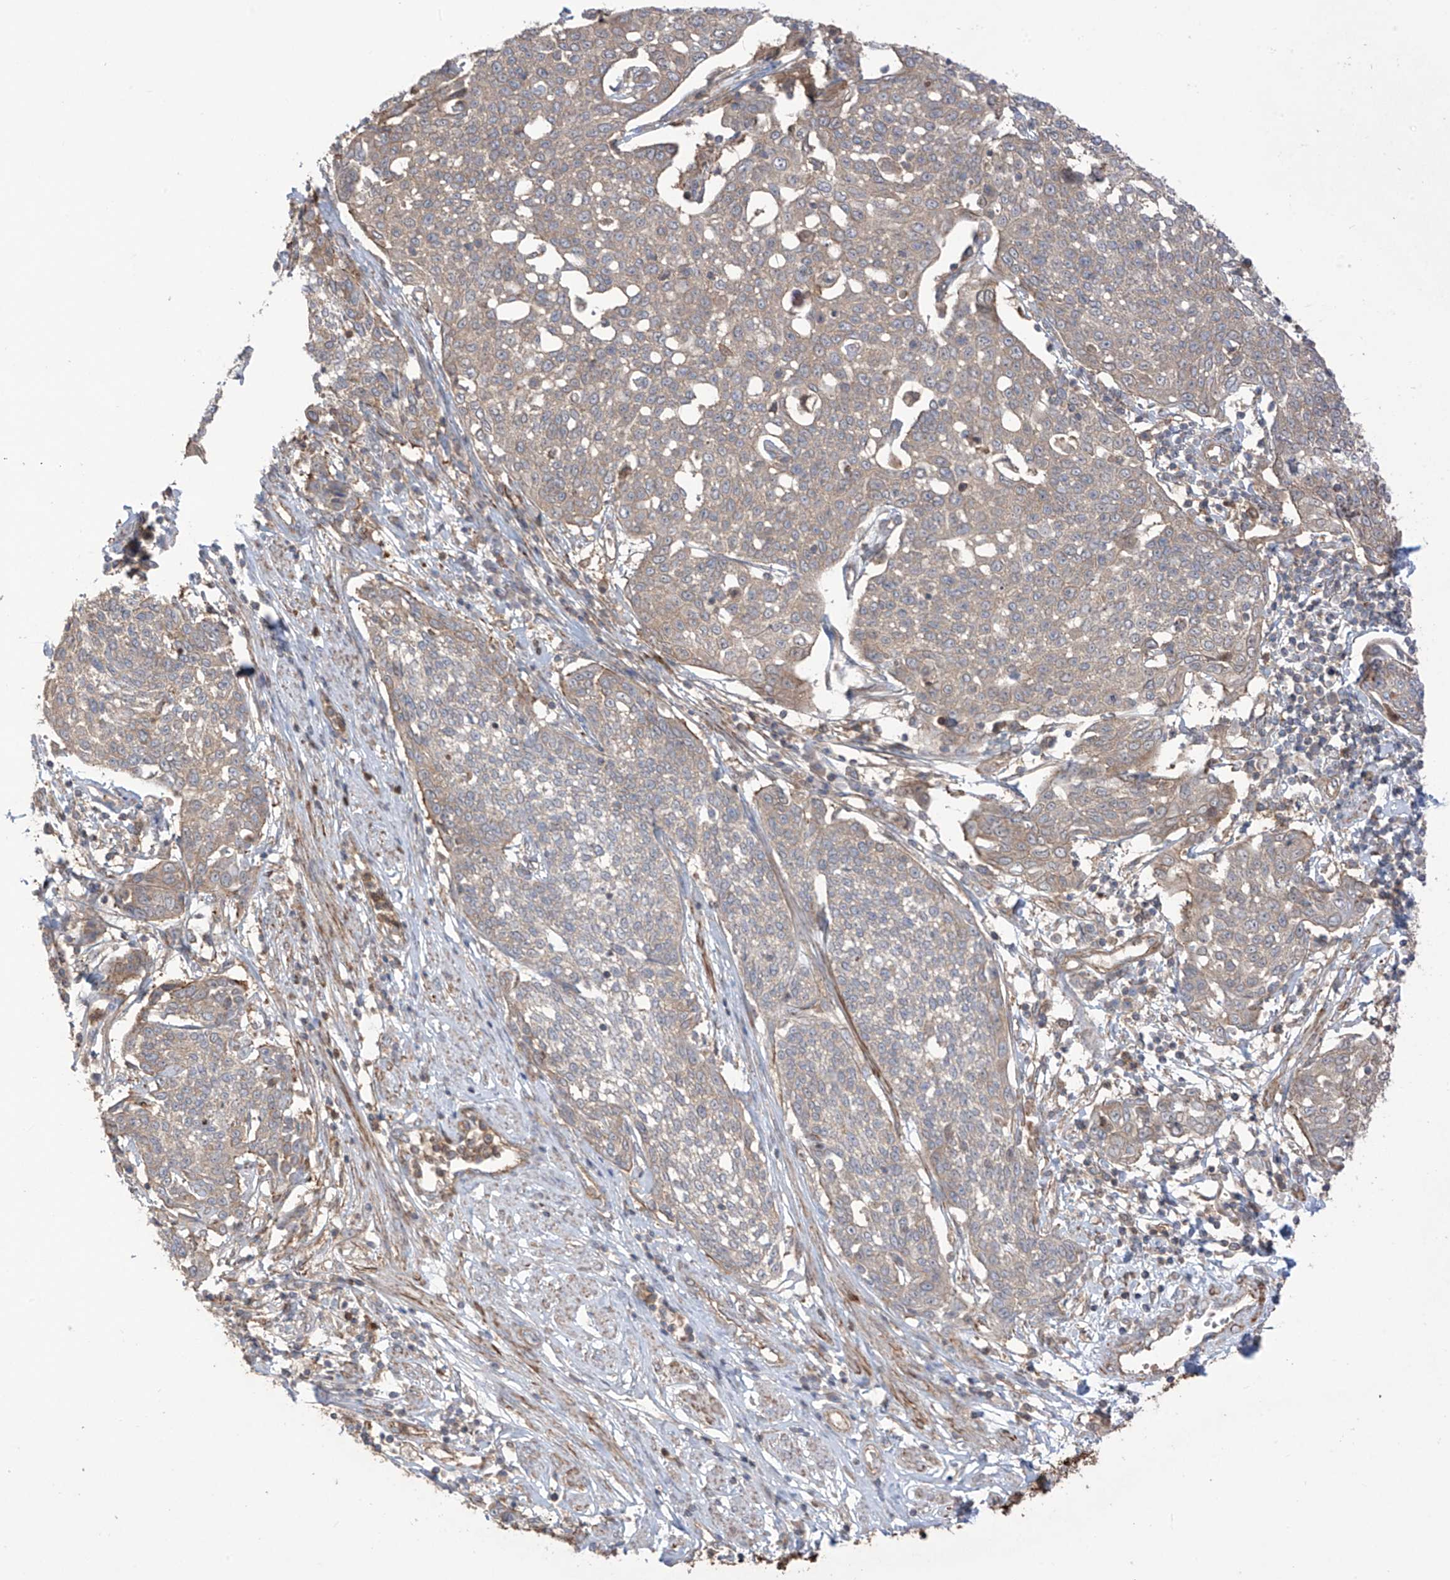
{"staining": {"intensity": "weak", "quantity": ">75%", "location": "cytoplasmic/membranous"}, "tissue": "cervical cancer", "cell_type": "Tumor cells", "image_type": "cancer", "snomed": [{"axis": "morphology", "description": "Squamous cell carcinoma, NOS"}, {"axis": "topography", "description": "Cervix"}], "caption": "A brown stain labels weak cytoplasmic/membranous positivity of a protein in cervical cancer tumor cells. (DAB IHC with brightfield microscopy, high magnification).", "gene": "TRMU", "patient": {"sex": "female", "age": 34}}